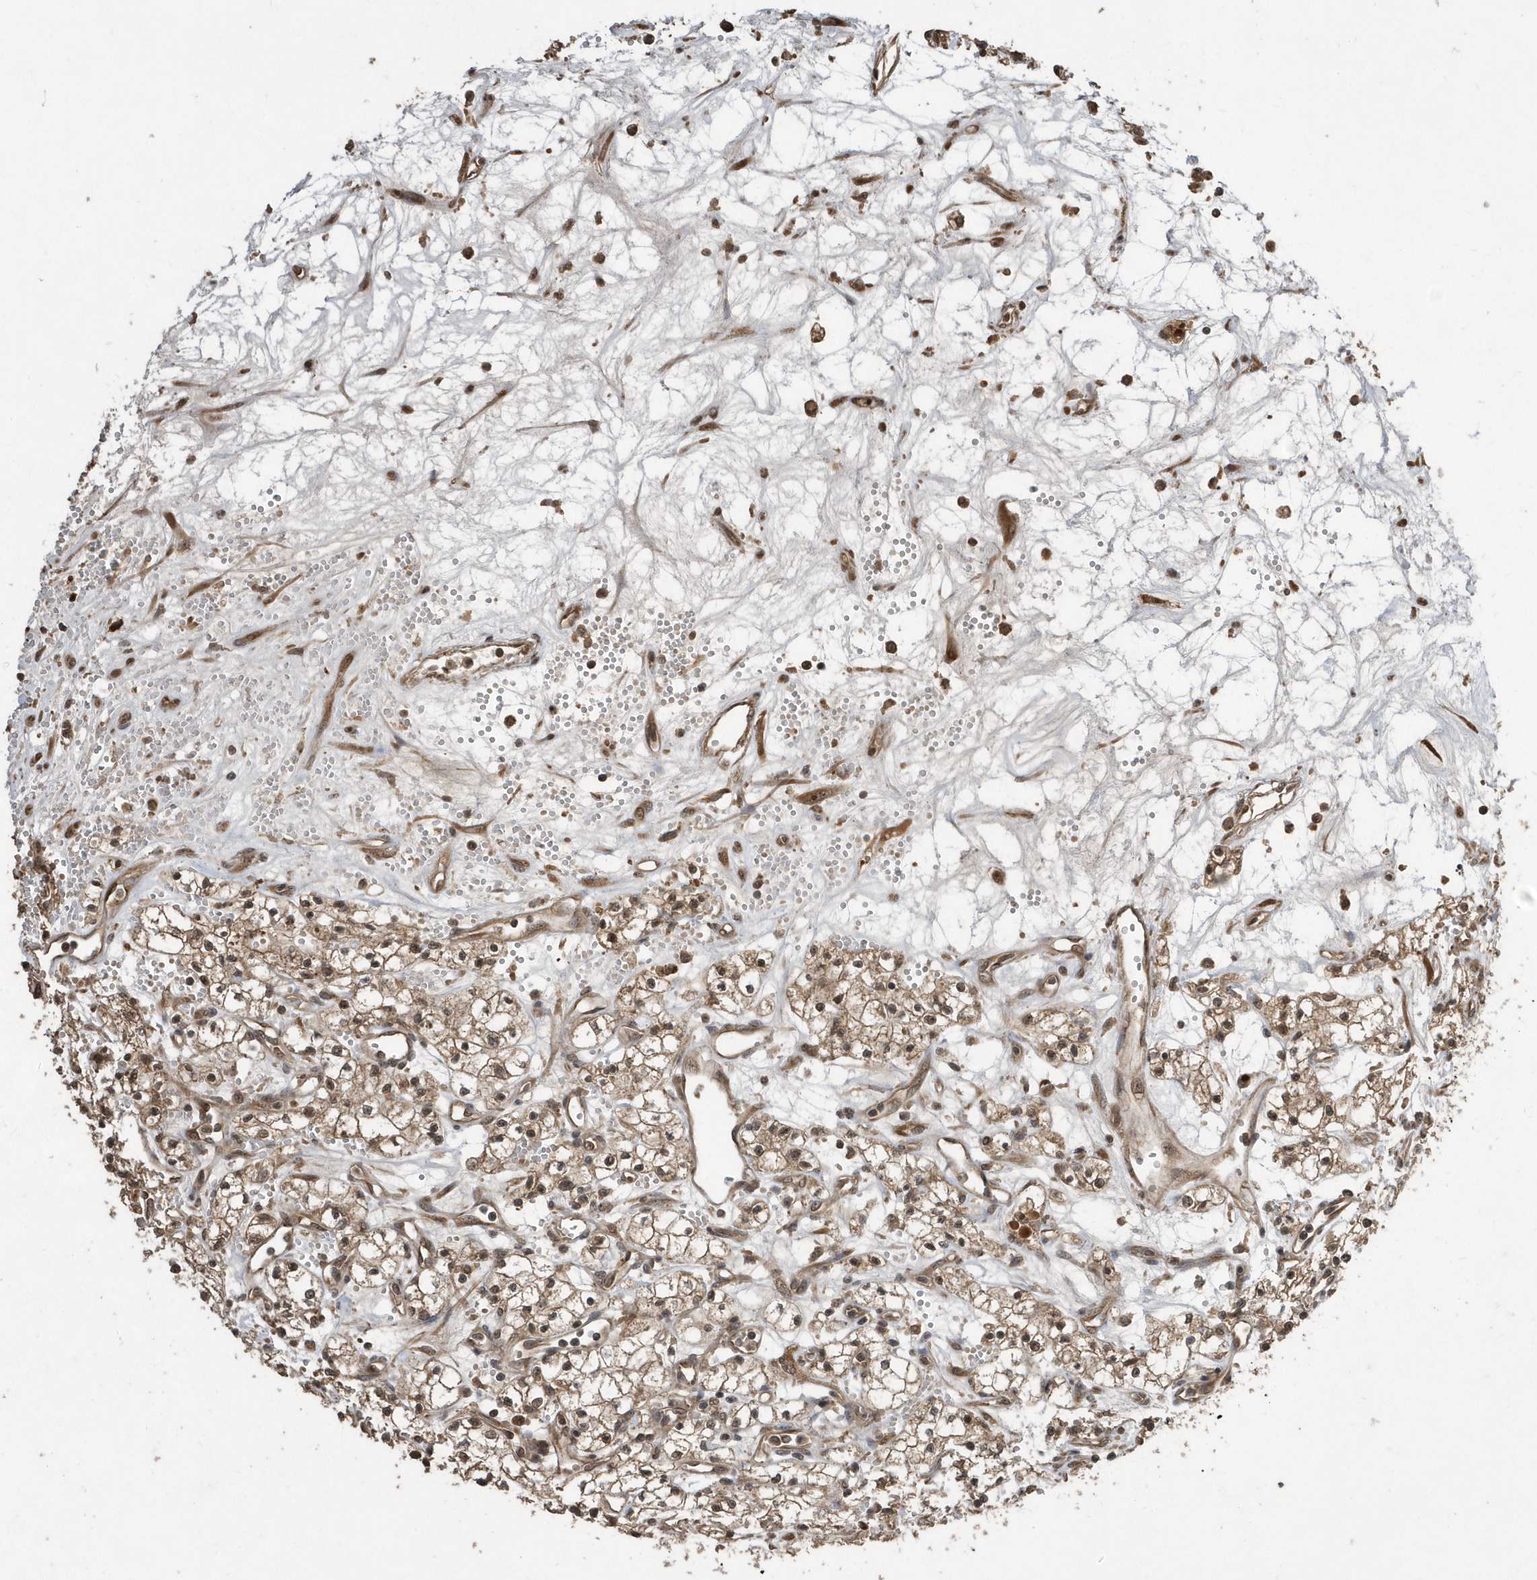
{"staining": {"intensity": "weak", "quantity": ">75%", "location": "cytoplasmic/membranous"}, "tissue": "renal cancer", "cell_type": "Tumor cells", "image_type": "cancer", "snomed": [{"axis": "morphology", "description": "Adenocarcinoma, NOS"}, {"axis": "topography", "description": "Kidney"}], "caption": "Human renal cancer (adenocarcinoma) stained with a brown dye exhibits weak cytoplasmic/membranous positive positivity in approximately >75% of tumor cells.", "gene": "WASHC5", "patient": {"sex": "male", "age": 59}}